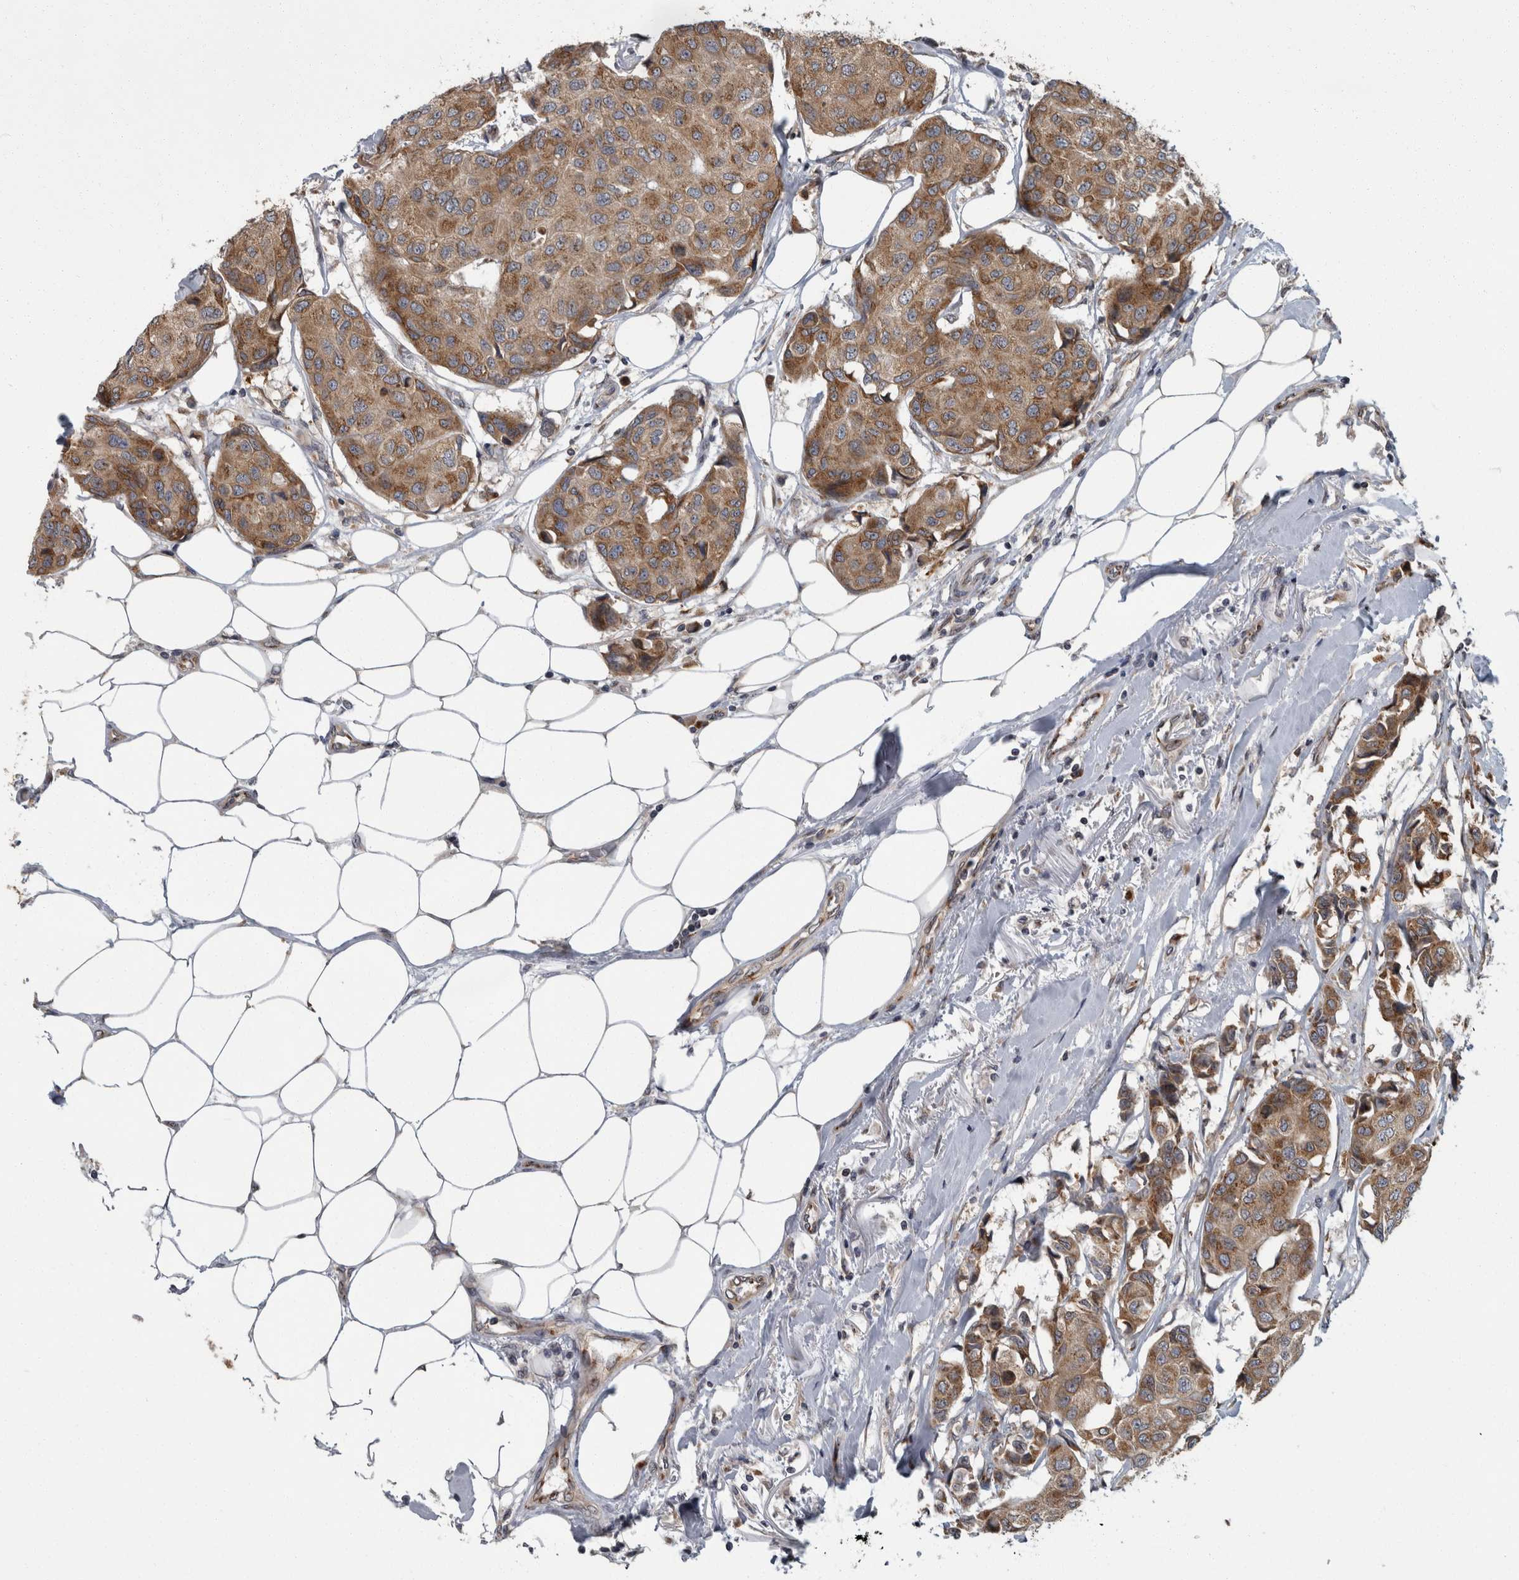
{"staining": {"intensity": "moderate", "quantity": ">75%", "location": "cytoplasmic/membranous"}, "tissue": "breast cancer", "cell_type": "Tumor cells", "image_type": "cancer", "snomed": [{"axis": "morphology", "description": "Duct carcinoma"}, {"axis": "topography", "description": "Breast"}], "caption": "Breast intraductal carcinoma was stained to show a protein in brown. There is medium levels of moderate cytoplasmic/membranous staining in about >75% of tumor cells.", "gene": "LMAN2L", "patient": {"sex": "female", "age": 80}}